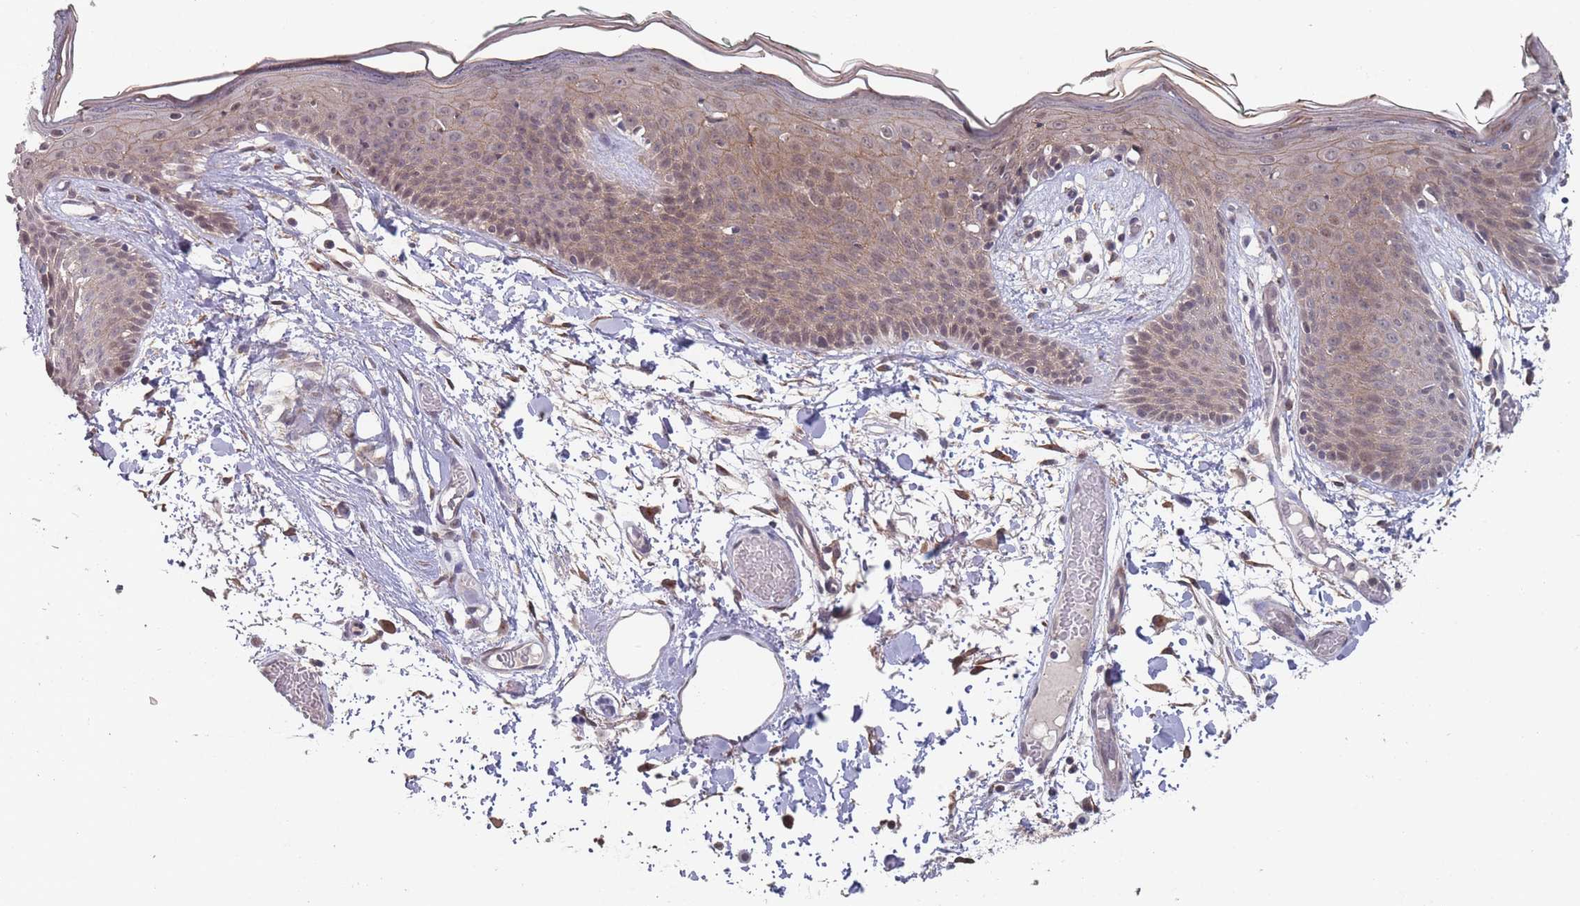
{"staining": {"intensity": "moderate", "quantity": ">75%", "location": "cytoplasmic/membranous"}, "tissue": "skin", "cell_type": "Fibroblasts", "image_type": "normal", "snomed": [{"axis": "morphology", "description": "Normal tissue, NOS"}, {"axis": "topography", "description": "Skin"}], "caption": "Immunohistochemistry (IHC) staining of unremarkable skin, which displays medium levels of moderate cytoplasmic/membranous positivity in approximately >75% of fibroblasts indicating moderate cytoplasmic/membranous protein expression. The staining was performed using DAB (3,3'-diaminobenzidine) (brown) for protein detection and nuclei were counterstained in hematoxylin (blue).", "gene": "CNTRL", "patient": {"sex": "male", "age": 79}}